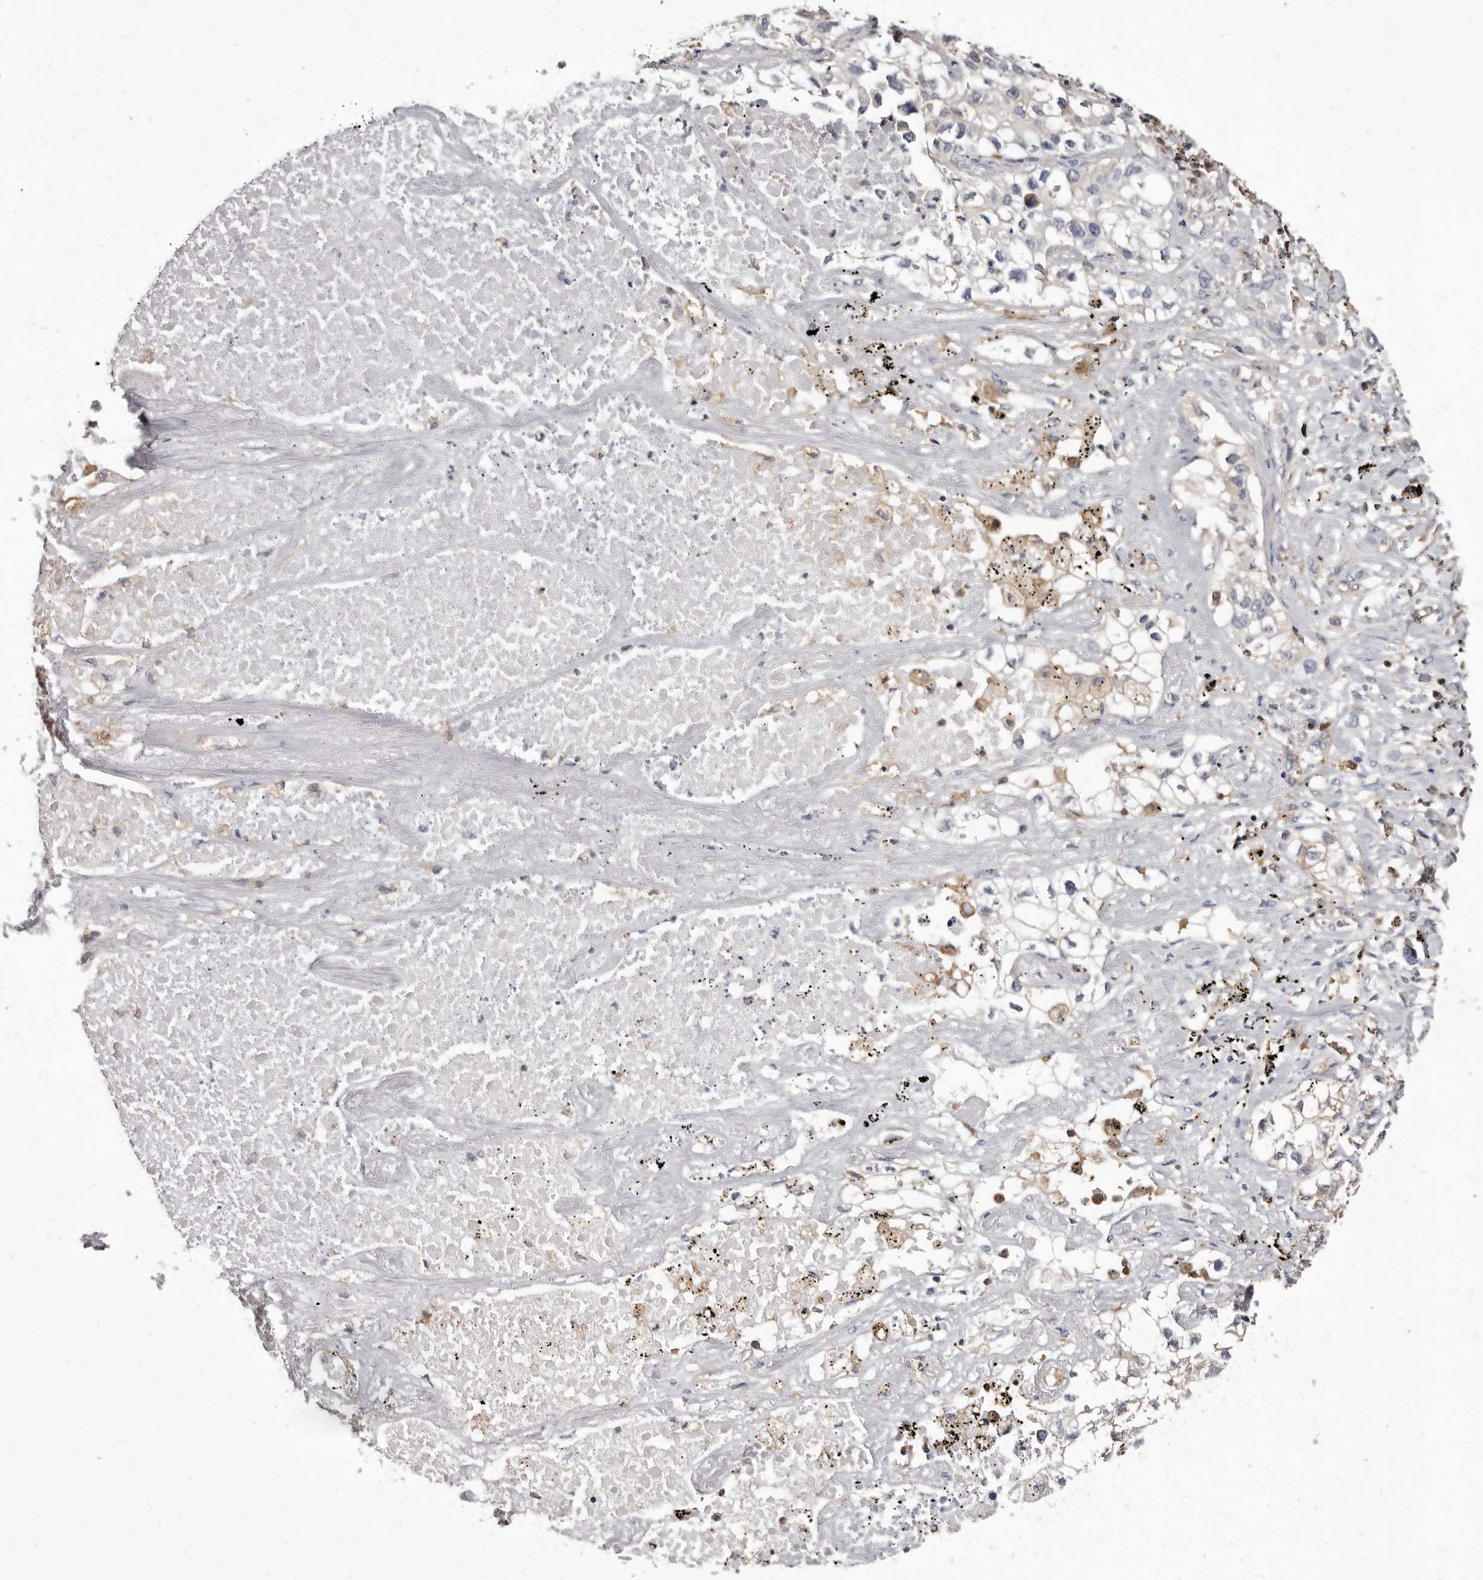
{"staining": {"intensity": "negative", "quantity": "none", "location": "none"}, "tissue": "lung cancer", "cell_type": "Tumor cells", "image_type": "cancer", "snomed": [{"axis": "morphology", "description": "Adenocarcinoma, NOS"}, {"axis": "topography", "description": "Lung"}], "caption": "An immunohistochemistry (IHC) photomicrograph of lung adenocarcinoma is shown. There is no staining in tumor cells of lung adenocarcinoma.", "gene": "NIBAN1", "patient": {"sex": "male", "age": 63}}